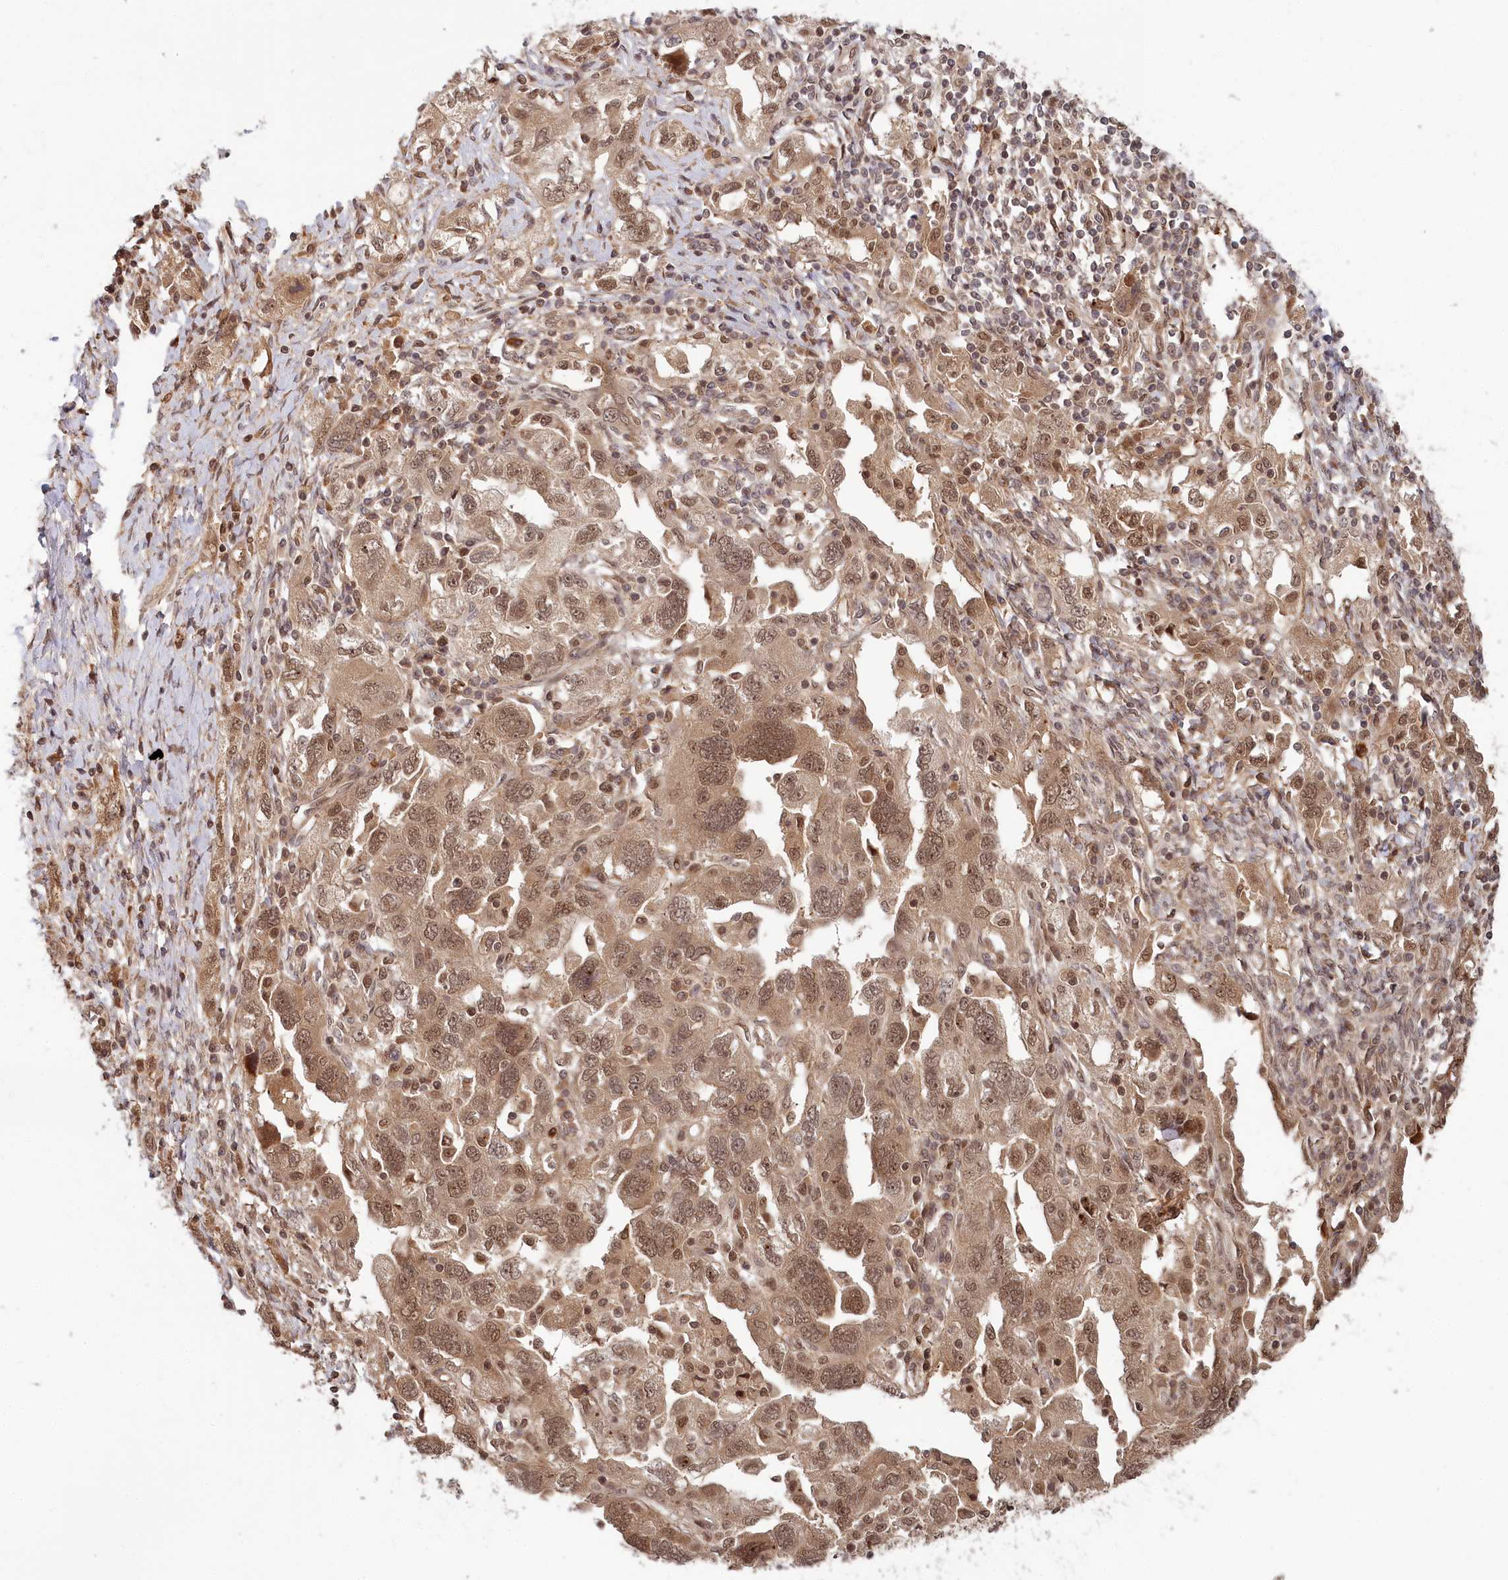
{"staining": {"intensity": "moderate", "quantity": ">75%", "location": "cytoplasmic/membranous,nuclear"}, "tissue": "ovarian cancer", "cell_type": "Tumor cells", "image_type": "cancer", "snomed": [{"axis": "morphology", "description": "Carcinoma, NOS"}, {"axis": "morphology", "description": "Cystadenocarcinoma, serous, NOS"}, {"axis": "topography", "description": "Ovary"}], "caption": "A medium amount of moderate cytoplasmic/membranous and nuclear staining is present in approximately >75% of tumor cells in carcinoma (ovarian) tissue. The staining is performed using DAB (3,3'-diaminobenzidine) brown chromogen to label protein expression. The nuclei are counter-stained blue using hematoxylin.", "gene": "WAPL", "patient": {"sex": "female", "age": 69}}